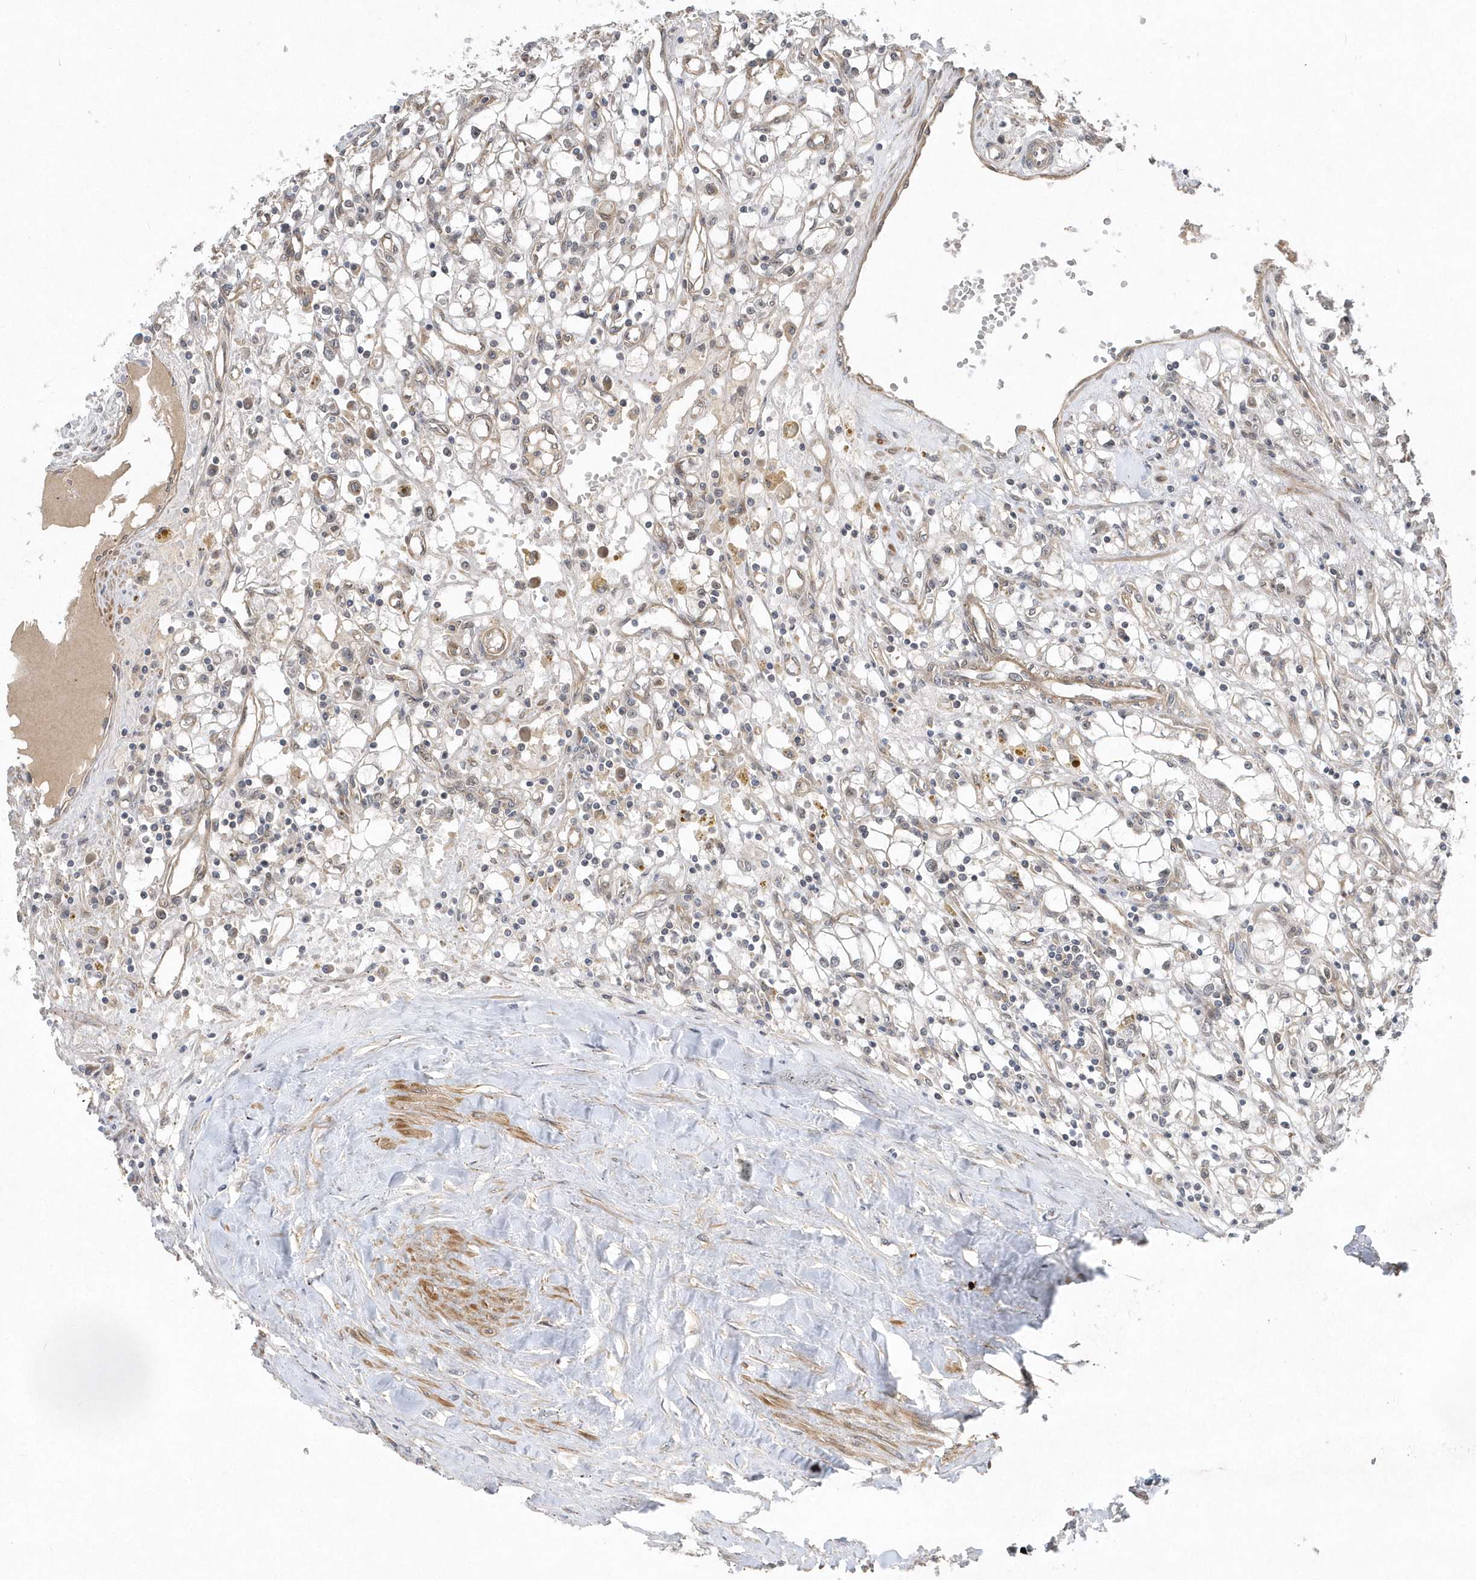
{"staining": {"intensity": "negative", "quantity": "none", "location": "none"}, "tissue": "renal cancer", "cell_type": "Tumor cells", "image_type": "cancer", "snomed": [{"axis": "morphology", "description": "Adenocarcinoma, NOS"}, {"axis": "topography", "description": "Kidney"}], "caption": "This is an IHC micrograph of renal cancer. There is no expression in tumor cells.", "gene": "MXI1", "patient": {"sex": "male", "age": 56}}